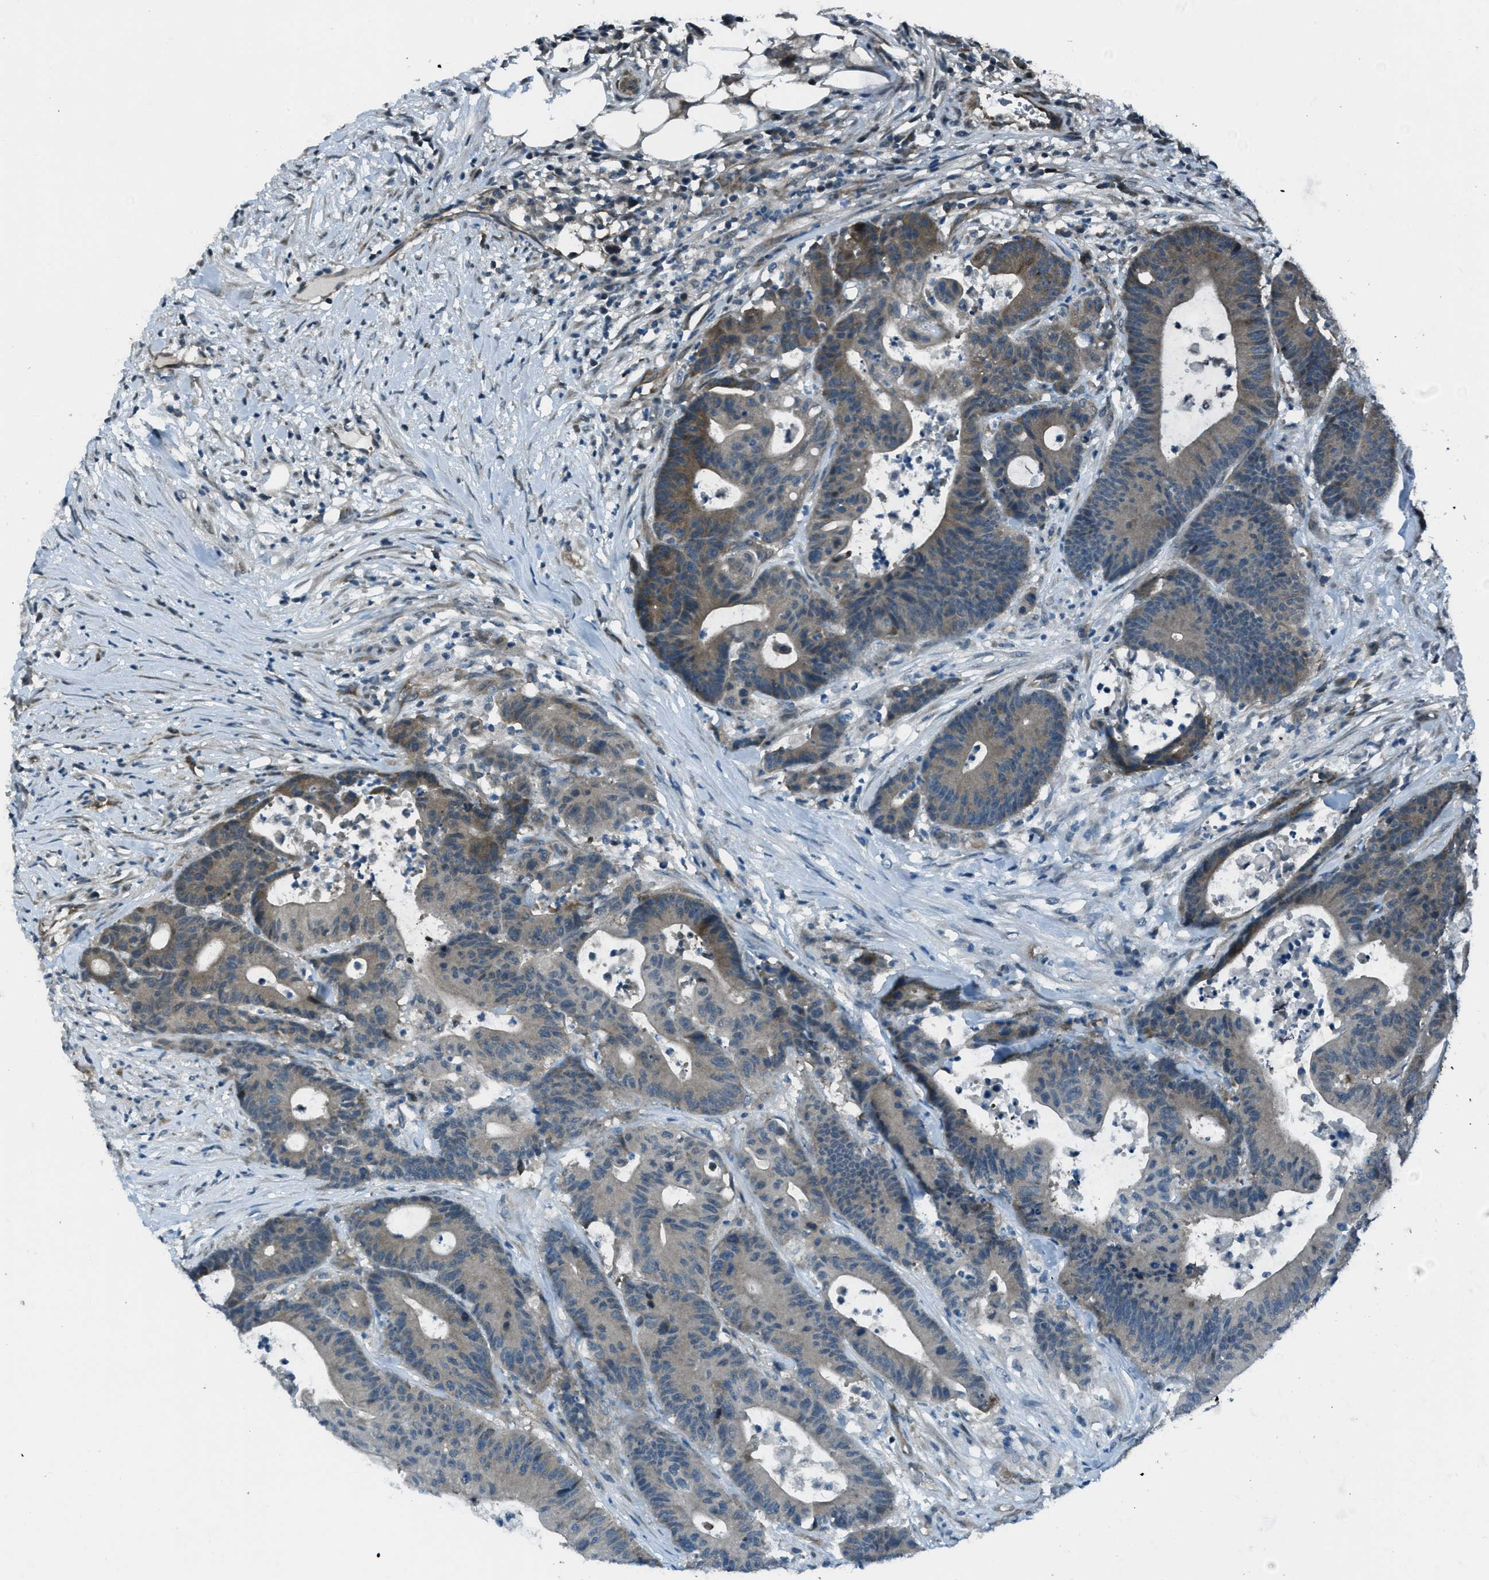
{"staining": {"intensity": "moderate", "quantity": "25%-75%", "location": "cytoplasmic/membranous"}, "tissue": "colorectal cancer", "cell_type": "Tumor cells", "image_type": "cancer", "snomed": [{"axis": "morphology", "description": "Adenocarcinoma, NOS"}, {"axis": "topography", "description": "Colon"}], "caption": "Immunohistochemical staining of human adenocarcinoma (colorectal) displays moderate cytoplasmic/membranous protein positivity in approximately 25%-75% of tumor cells.", "gene": "ASAP2", "patient": {"sex": "female", "age": 84}}